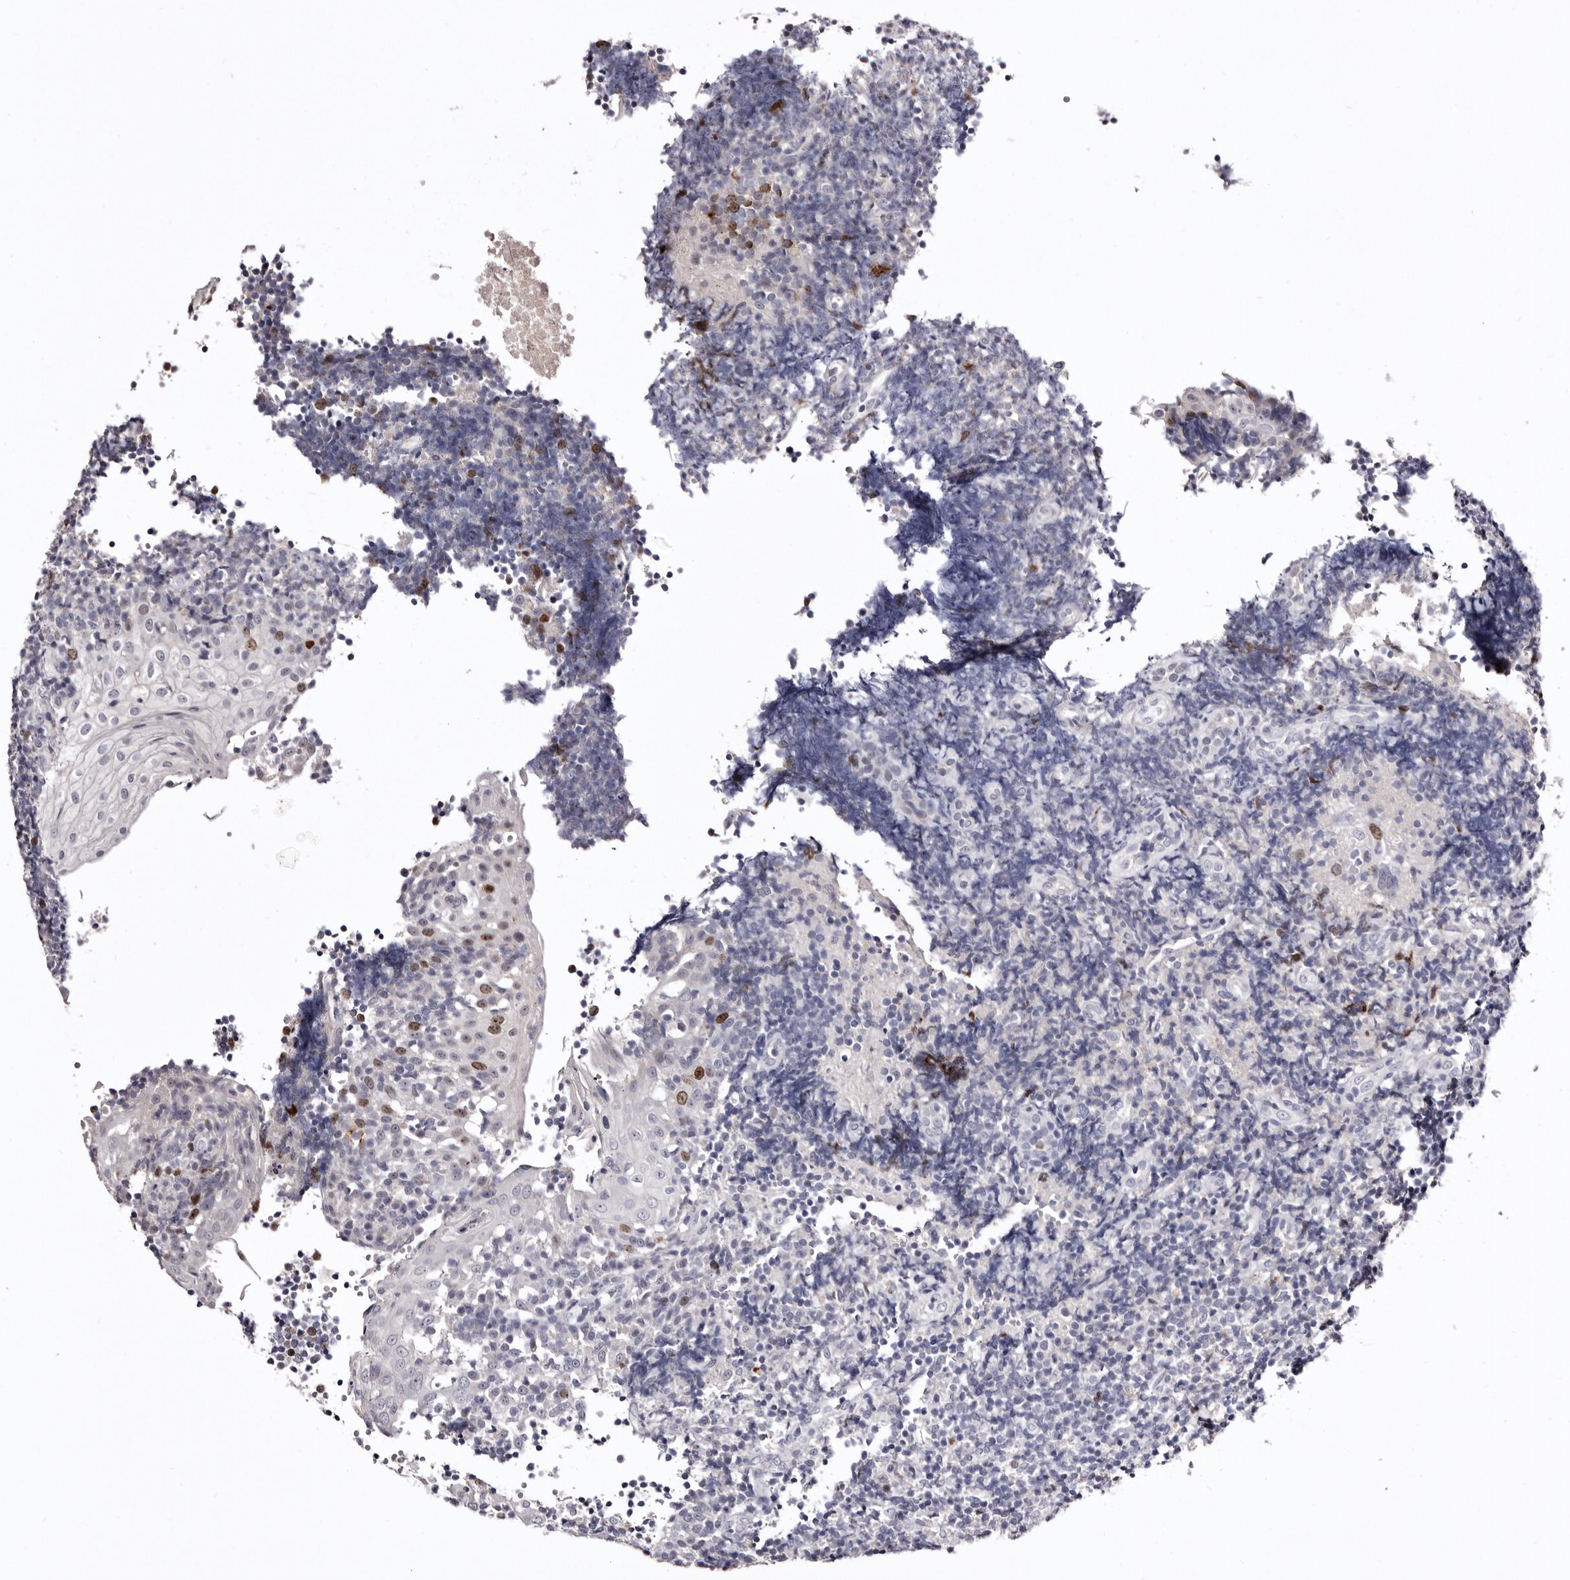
{"staining": {"intensity": "moderate", "quantity": "<25%", "location": "nuclear"}, "tissue": "tonsil", "cell_type": "Germinal center cells", "image_type": "normal", "snomed": [{"axis": "morphology", "description": "Normal tissue, NOS"}, {"axis": "topography", "description": "Tonsil"}], "caption": "Tonsil stained with a brown dye demonstrates moderate nuclear positive expression in about <25% of germinal center cells.", "gene": "CDCA8", "patient": {"sex": "female", "age": 40}}